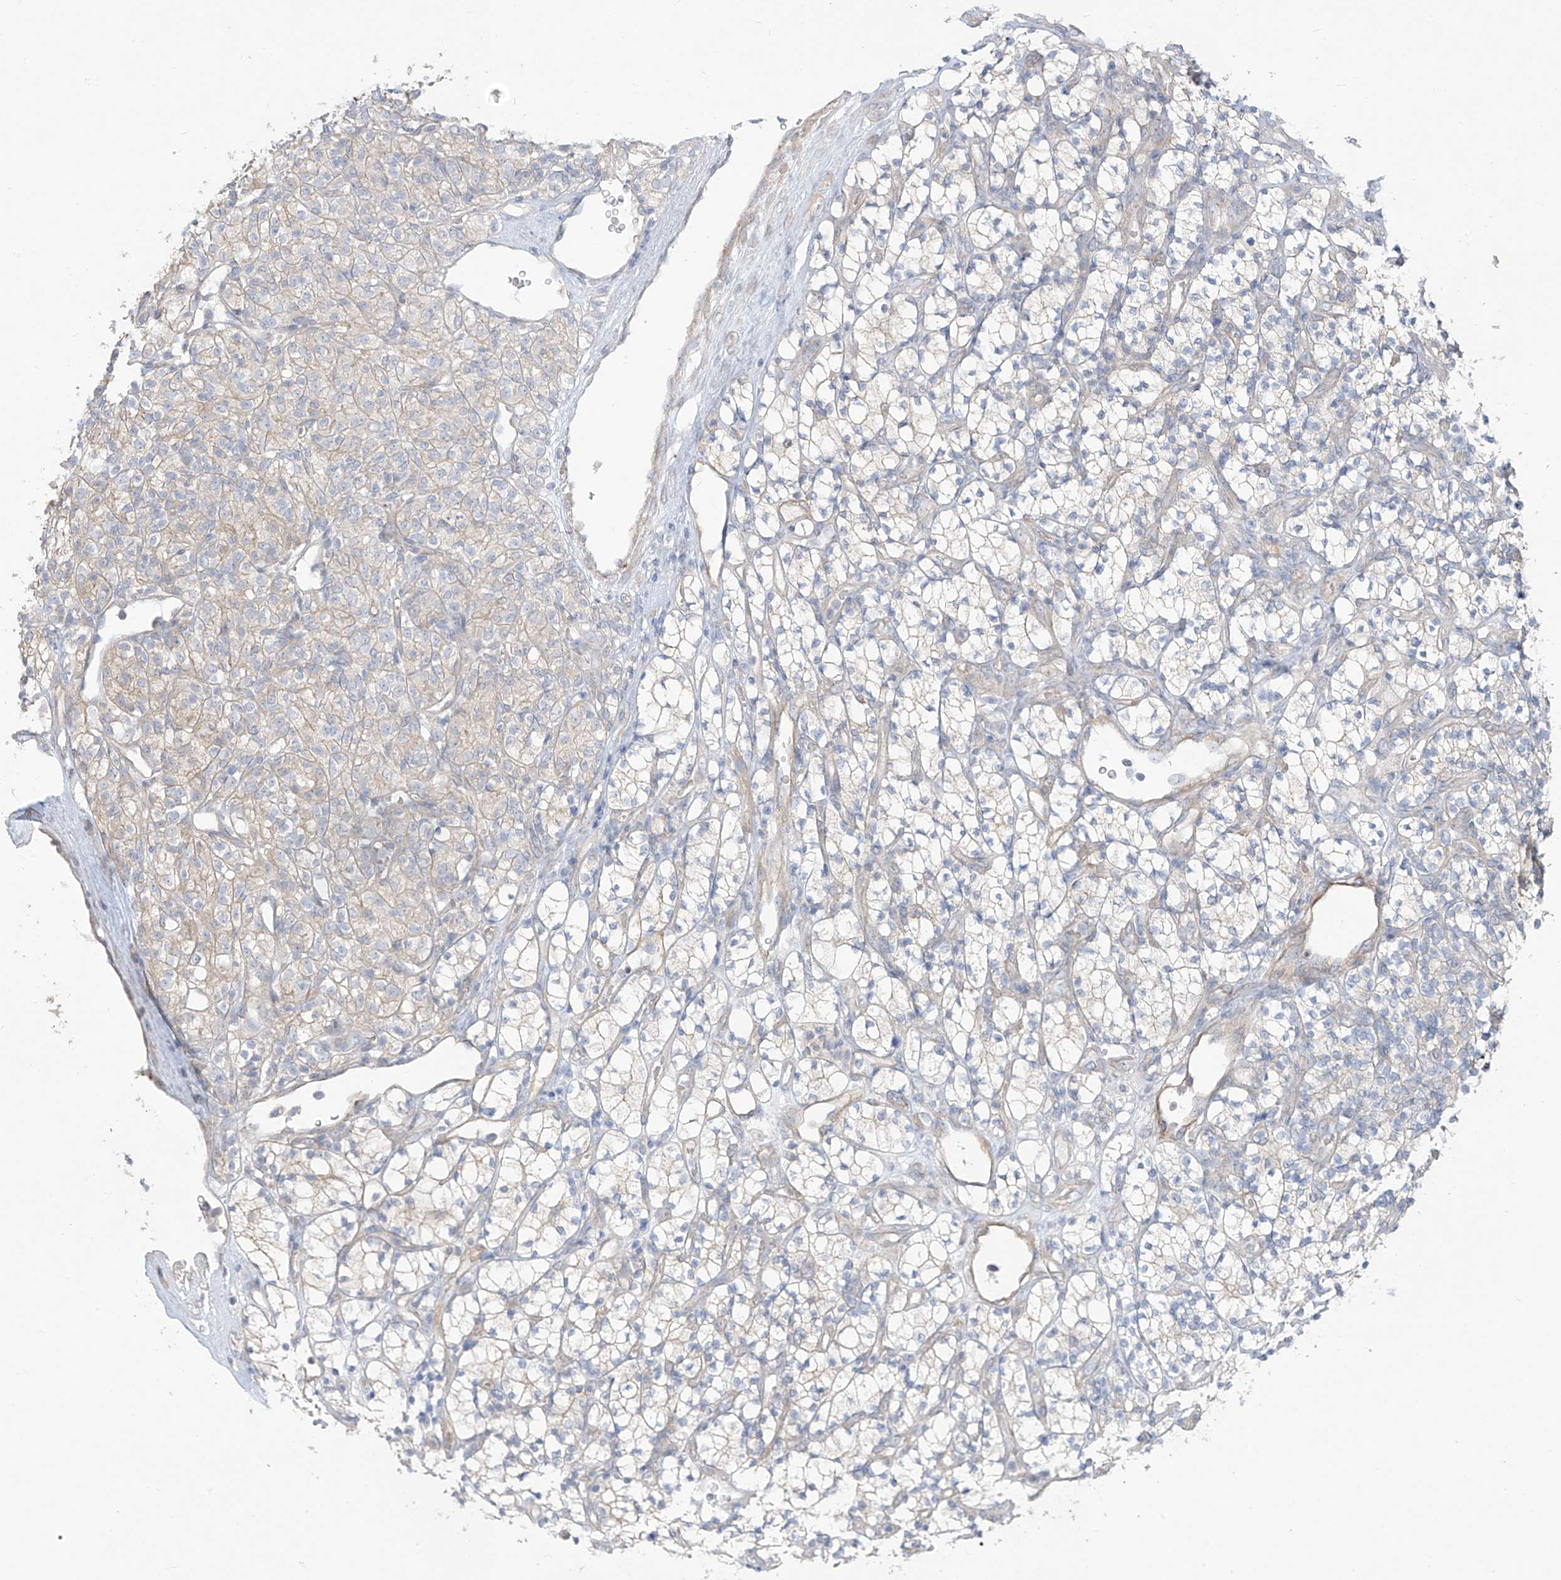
{"staining": {"intensity": "negative", "quantity": "none", "location": "none"}, "tissue": "renal cancer", "cell_type": "Tumor cells", "image_type": "cancer", "snomed": [{"axis": "morphology", "description": "Adenocarcinoma, NOS"}, {"axis": "topography", "description": "Kidney"}], "caption": "An immunohistochemistry histopathology image of adenocarcinoma (renal) is shown. There is no staining in tumor cells of adenocarcinoma (renal).", "gene": "EIPR1", "patient": {"sex": "male", "age": 77}}